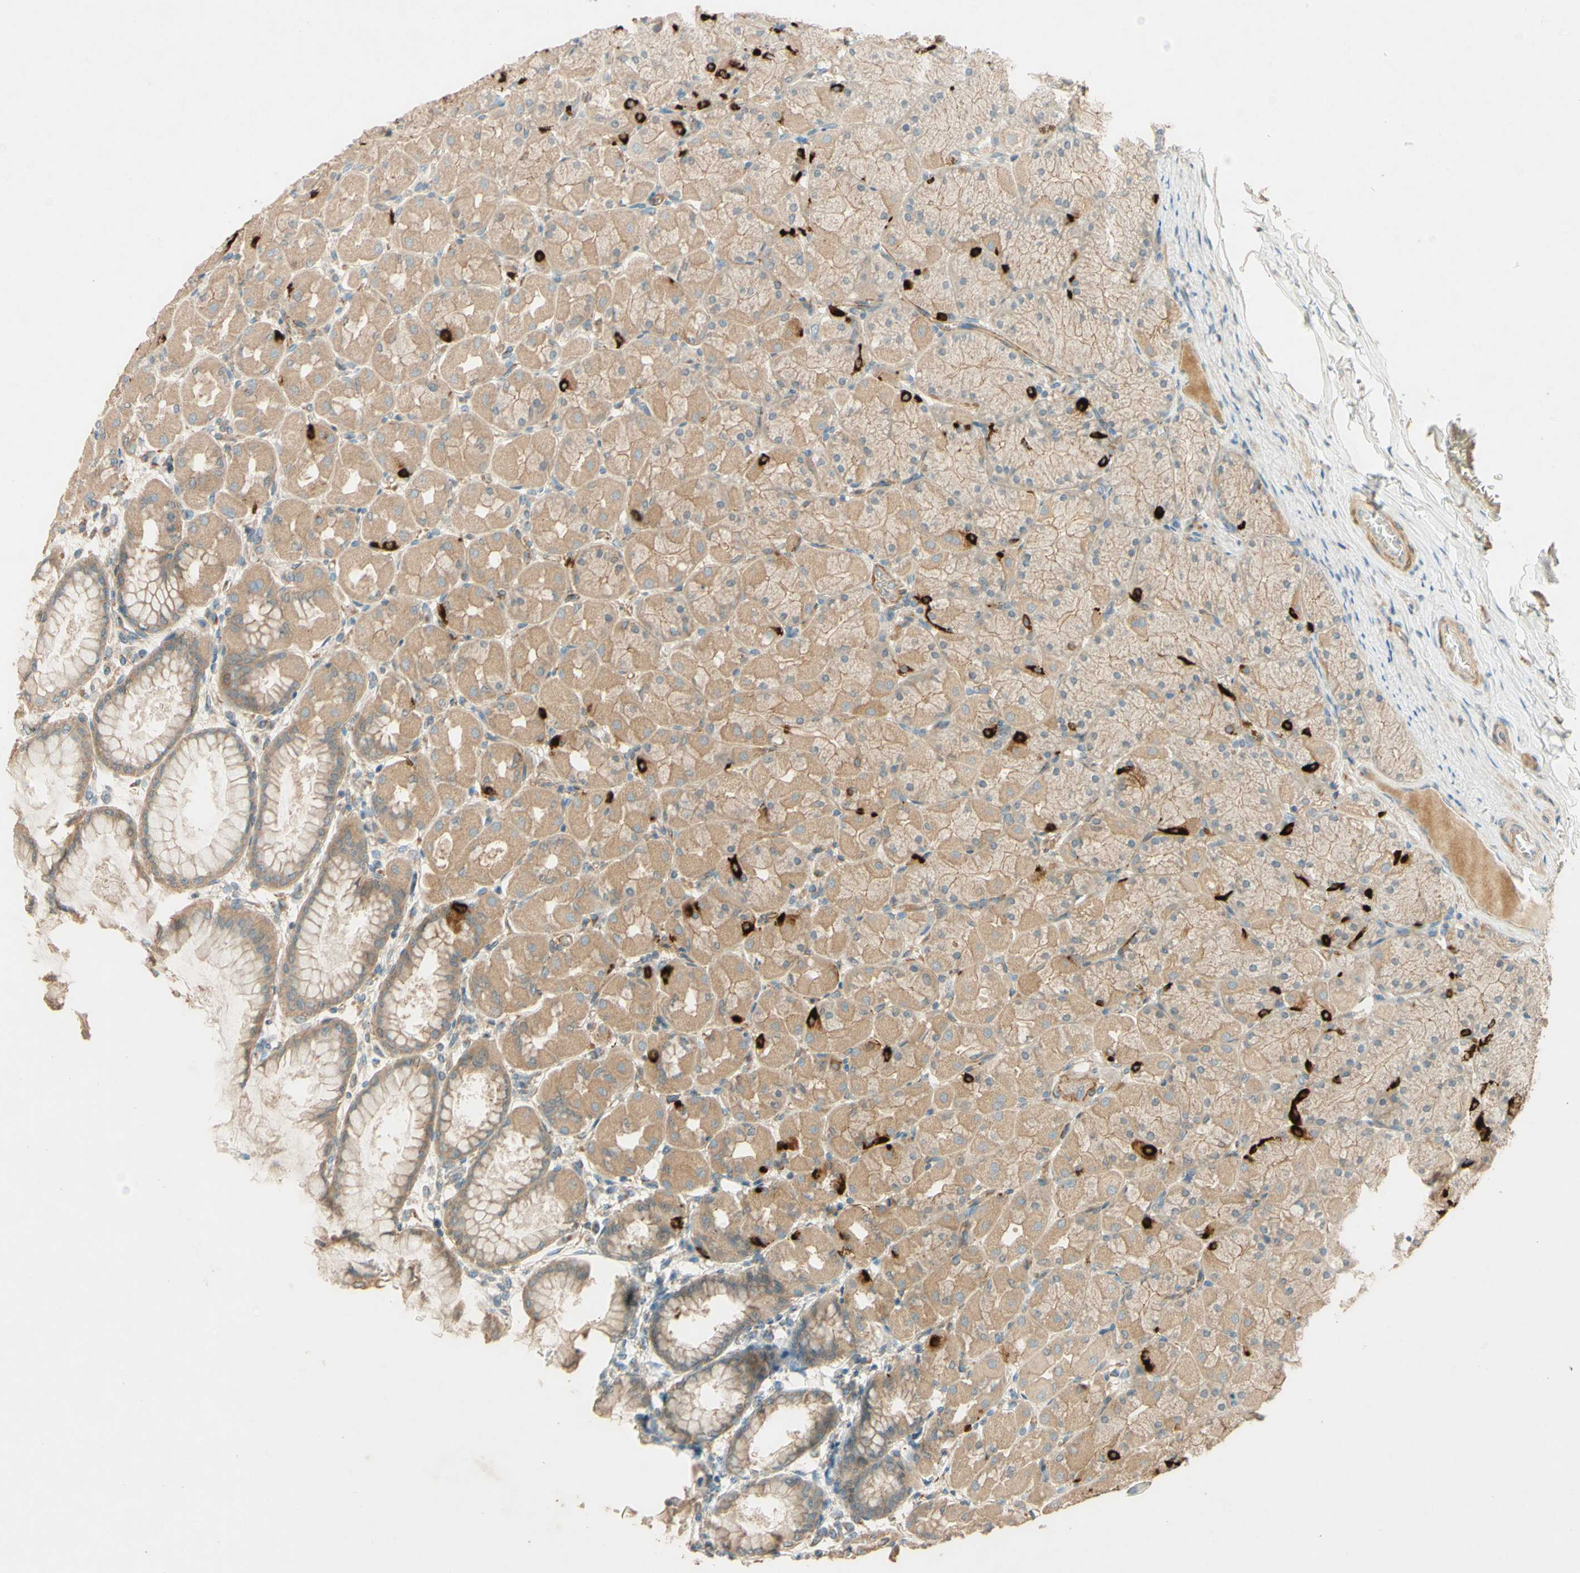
{"staining": {"intensity": "moderate", "quantity": ">75%", "location": "cytoplasmic/membranous"}, "tissue": "stomach", "cell_type": "Glandular cells", "image_type": "normal", "snomed": [{"axis": "morphology", "description": "Normal tissue, NOS"}, {"axis": "topography", "description": "Stomach, upper"}], "caption": "Immunohistochemical staining of unremarkable stomach displays moderate cytoplasmic/membranous protein positivity in about >75% of glandular cells.", "gene": "ADAM17", "patient": {"sex": "female", "age": 56}}